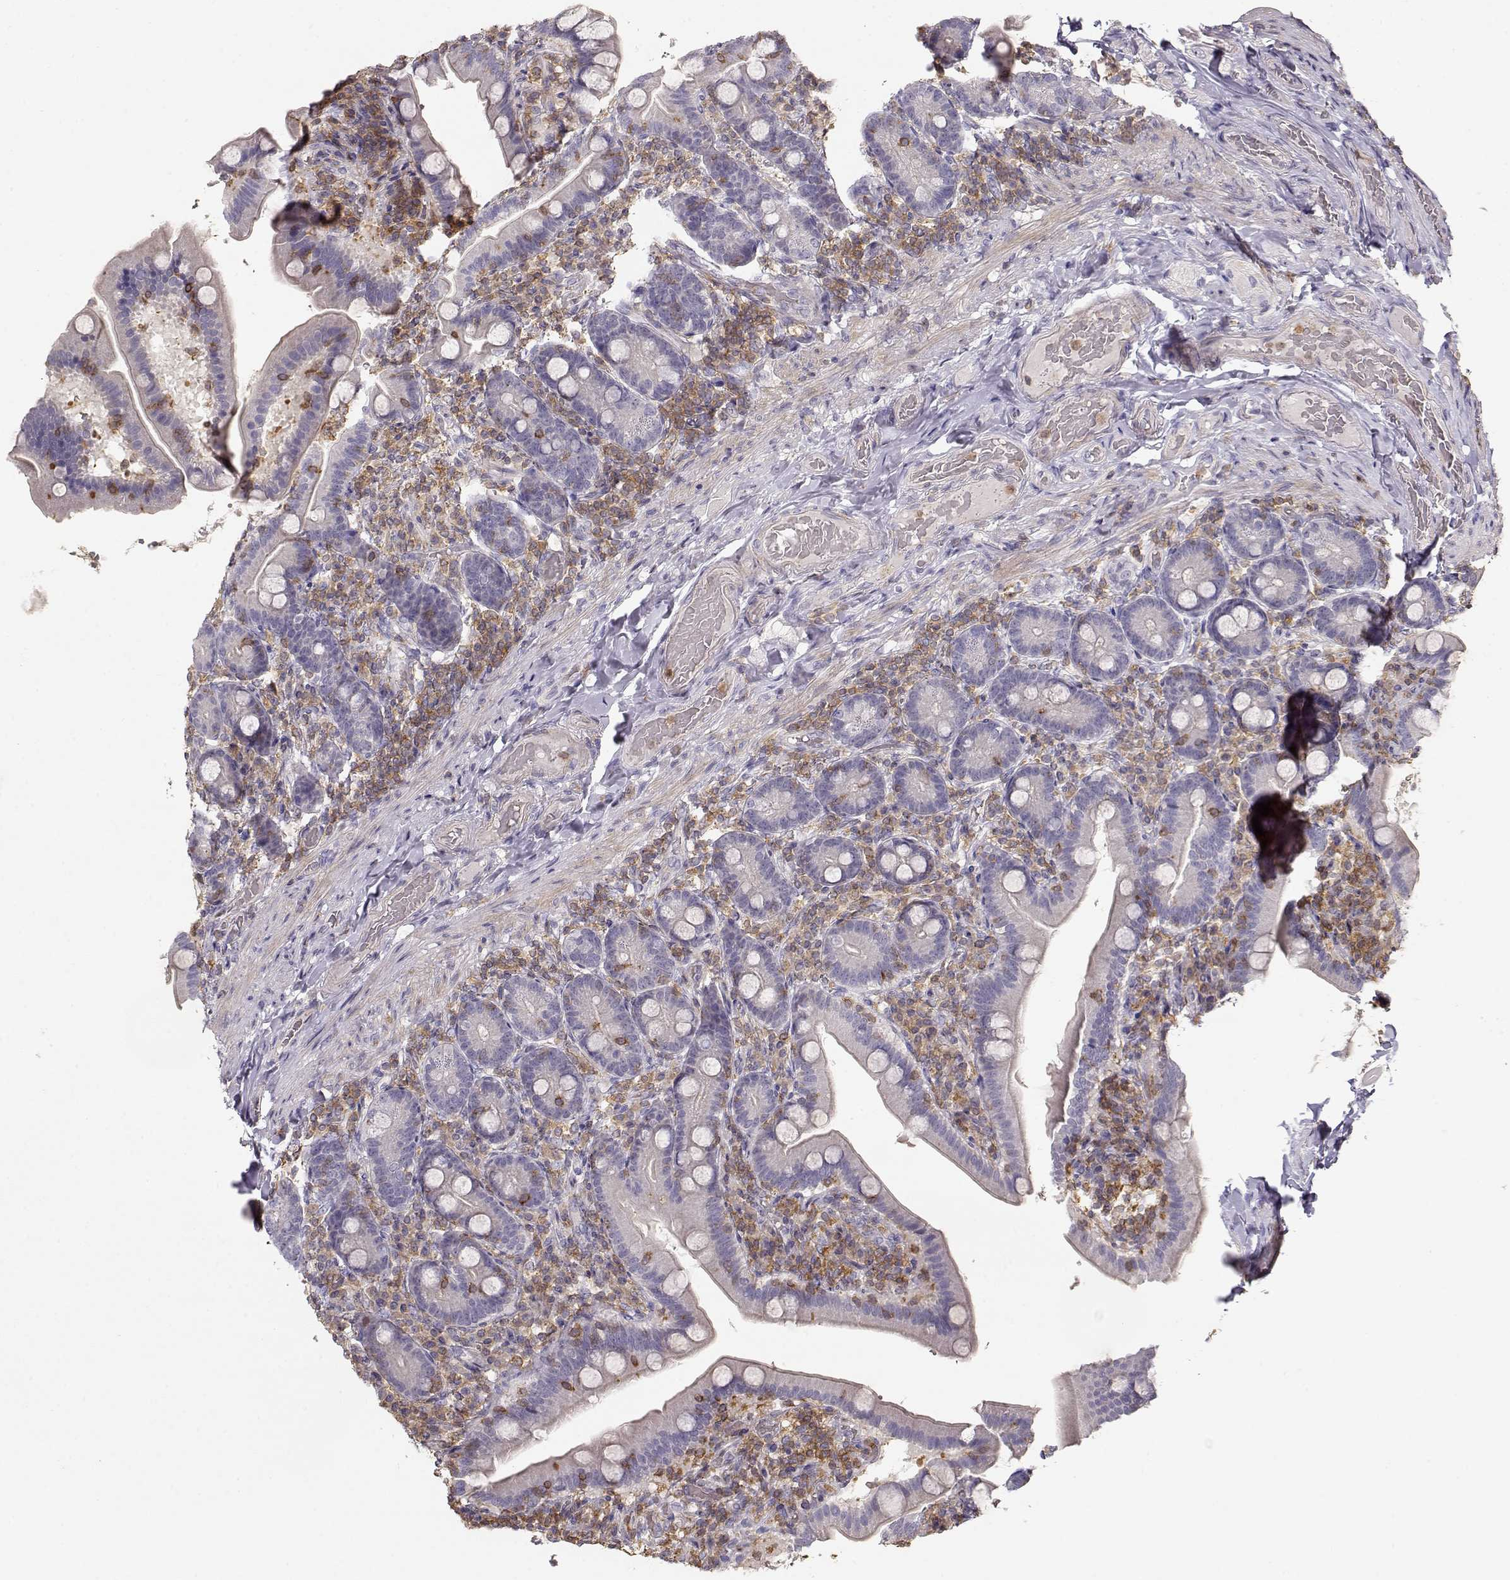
{"staining": {"intensity": "negative", "quantity": "none", "location": "none"}, "tissue": "small intestine", "cell_type": "Glandular cells", "image_type": "normal", "snomed": [{"axis": "morphology", "description": "Normal tissue, NOS"}, {"axis": "topography", "description": "Small intestine"}], "caption": "High power microscopy image of an immunohistochemistry (IHC) histopathology image of normal small intestine, revealing no significant staining in glandular cells.", "gene": "VAV1", "patient": {"sex": "male", "age": 66}}